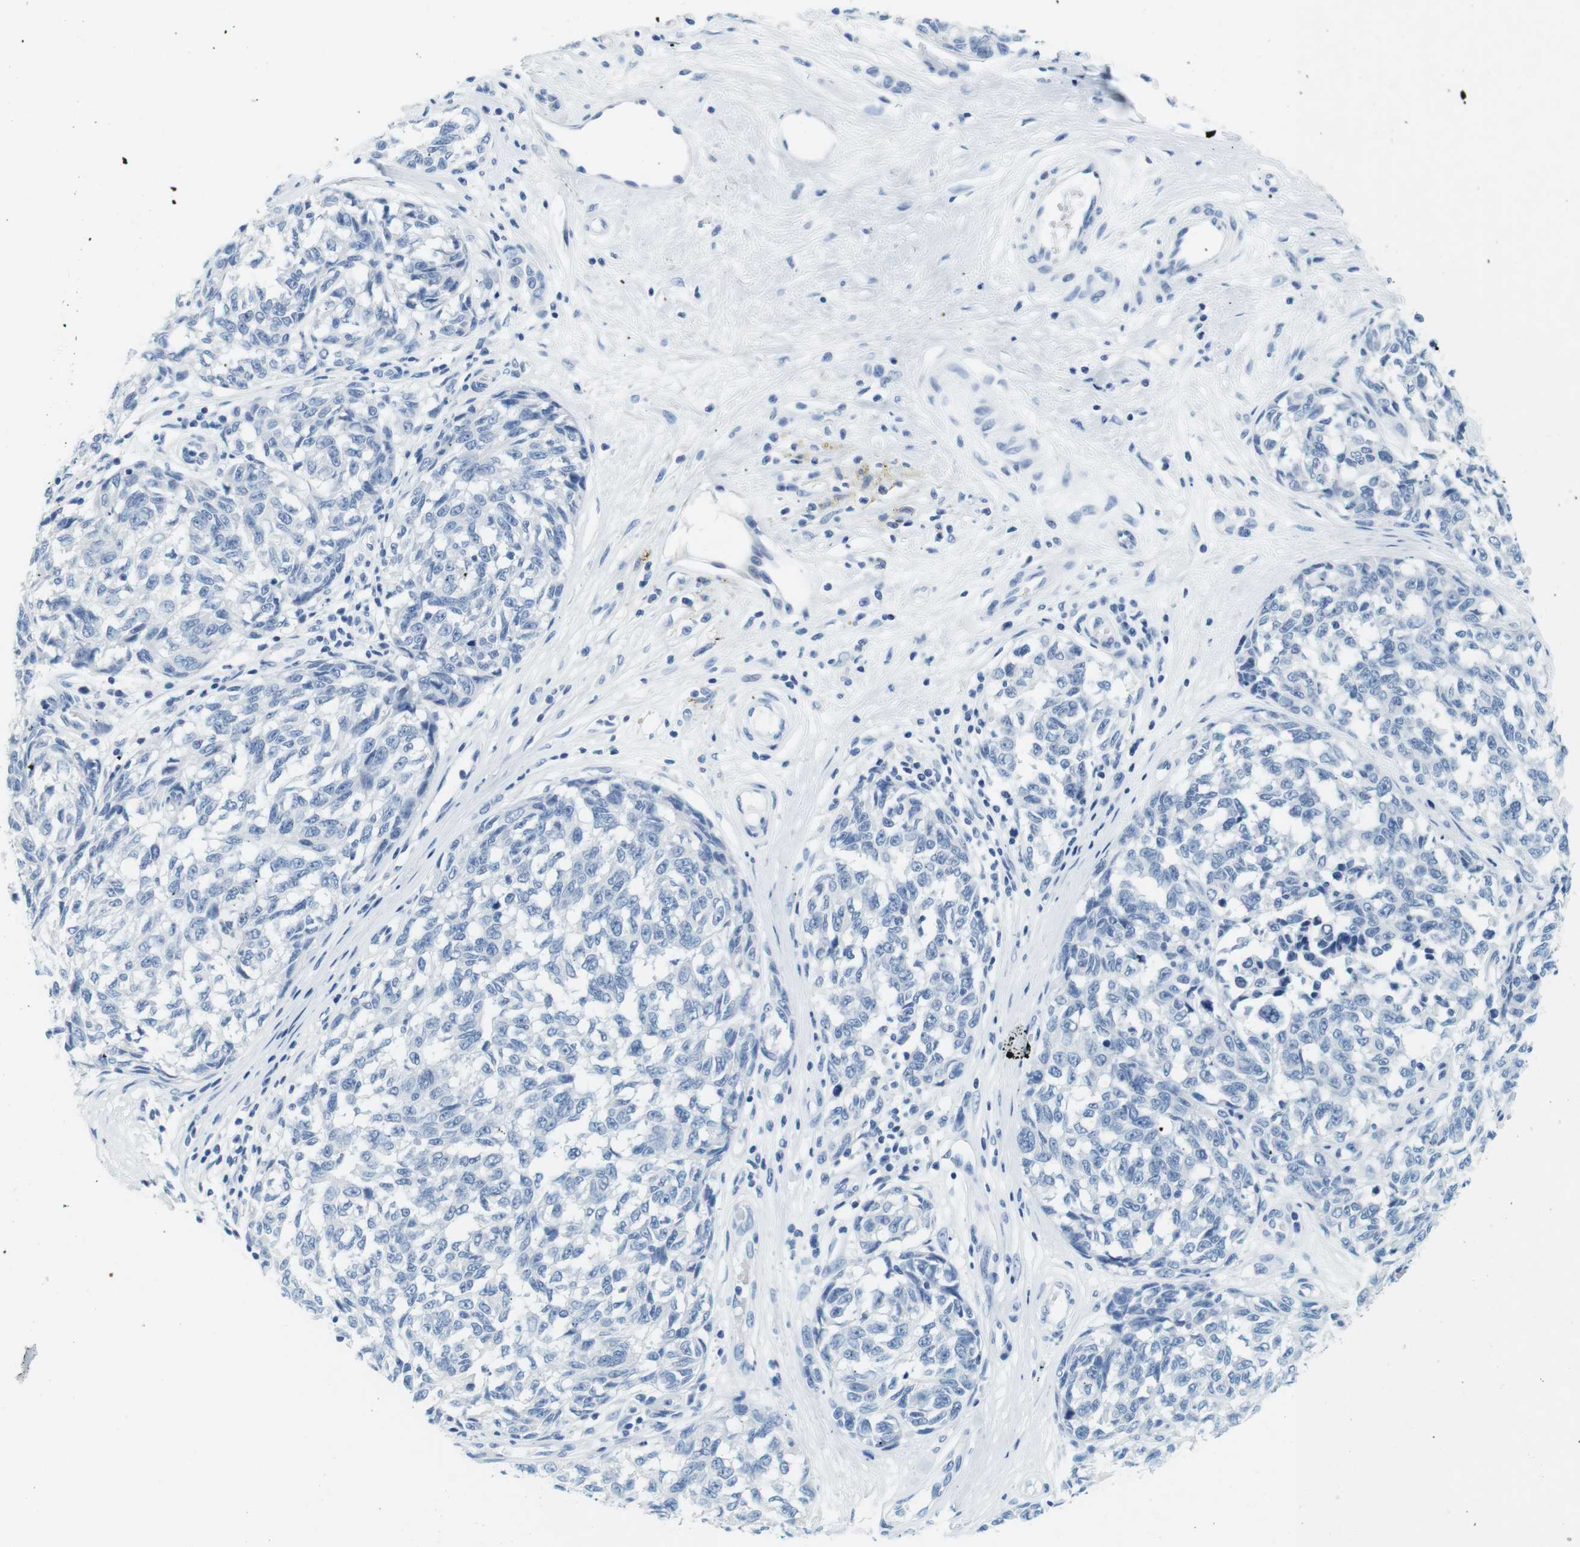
{"staining": {"intensity": "negative", "quantity": "none", "location": "none"}, "tissue": "melanoma", "cell_type": "Tumor cells", "image_type": "cancer", "snomed": [{"axis": "morphology", "description": "Malignant melanoma, NOS"}, {"axis": "topography", "description": "Skin"}], "caption": "Tumor cells show no significant expression in melanoma.", "gene": "CYP2C9", "patient": {"sex": "female", "age": 64}}